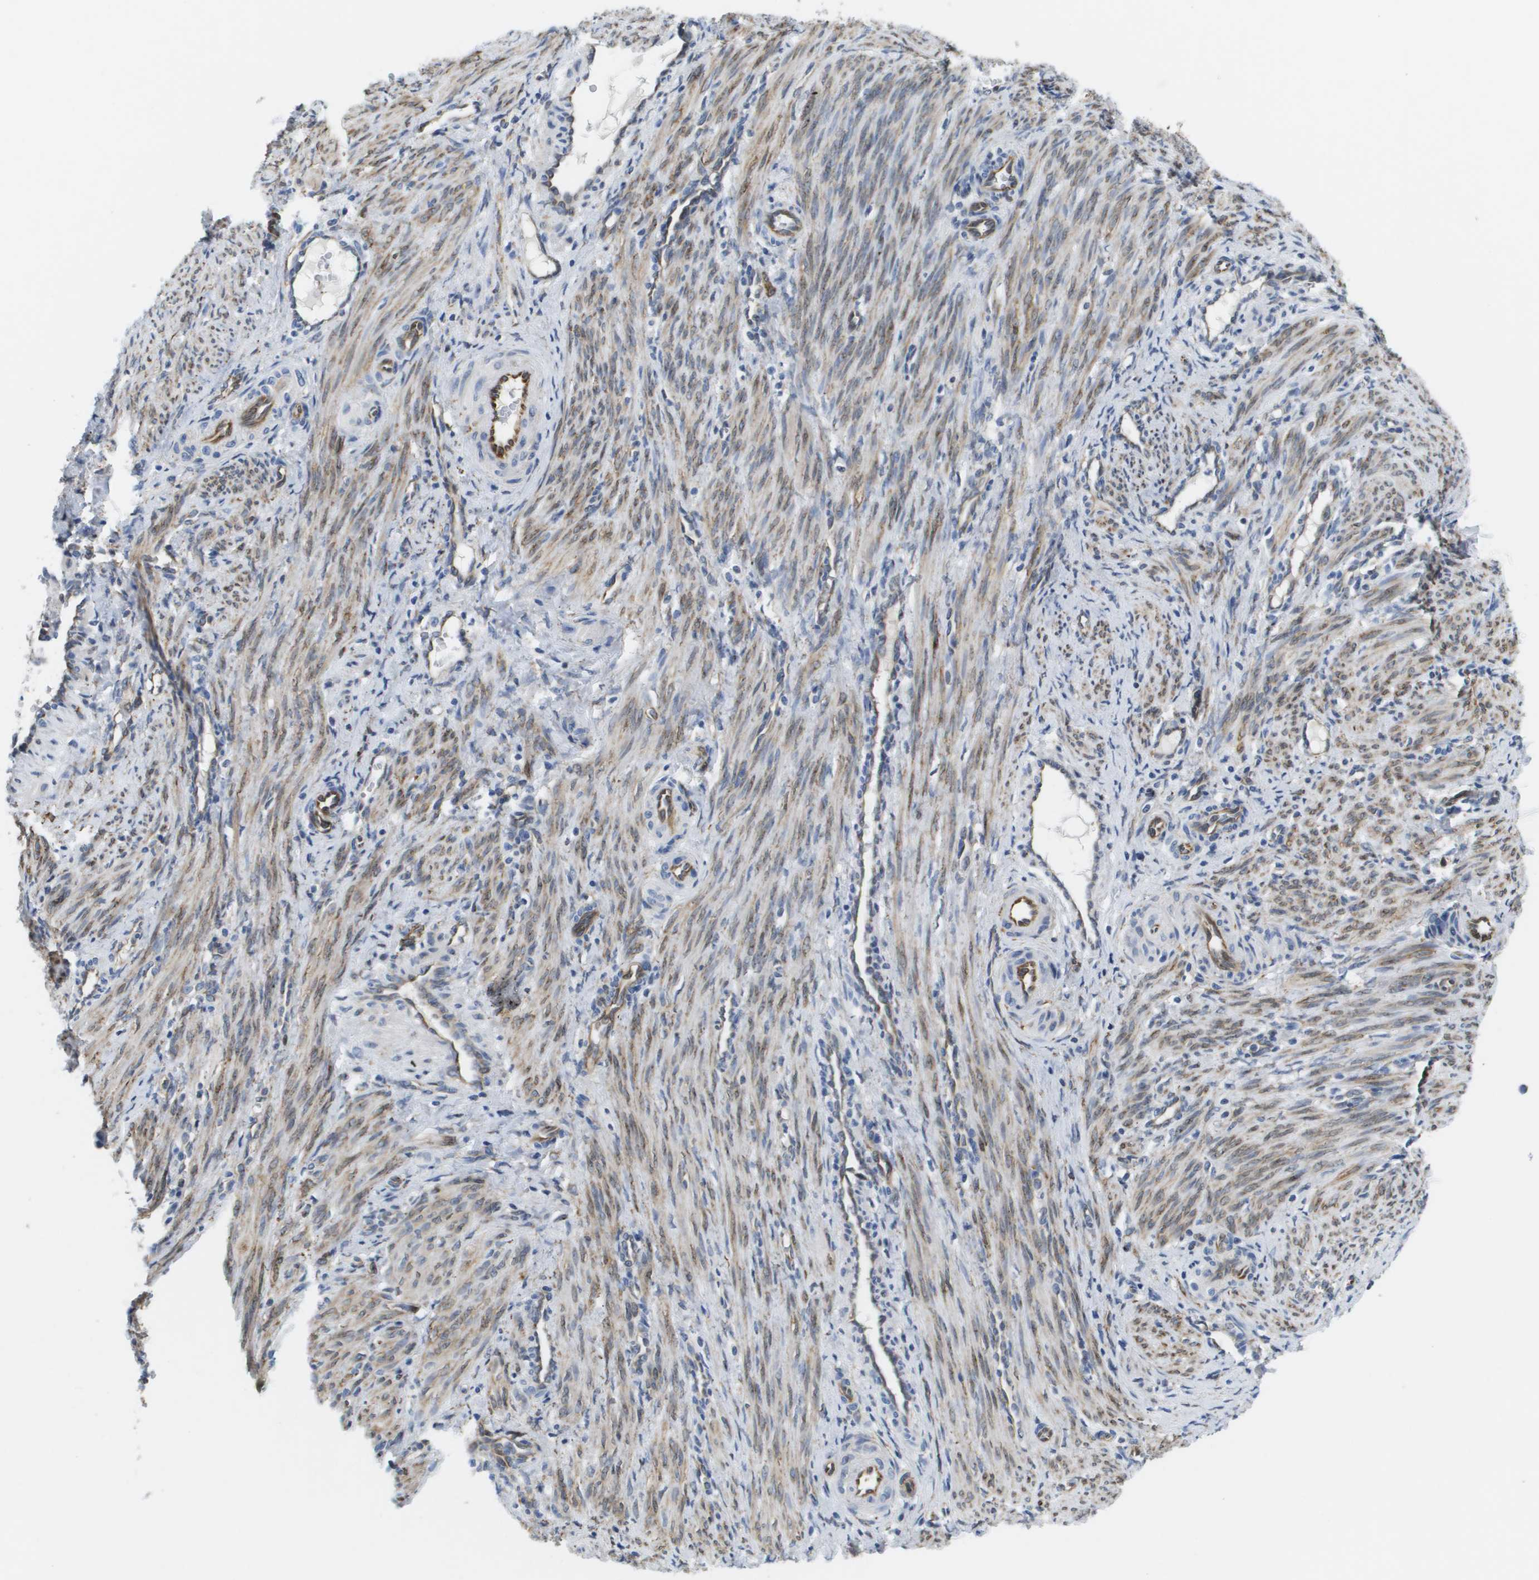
{"staining": {"intensity": "moderate", "quantity": ">75%", "location": "cytoplasmic/membranous"}, "tissue": "smooth muscle", "cell_type": "Smooth muscle cells", "image_type": "normal", "snomed": [{"axis": "morphology", "description": "Normal tissue, NOS"}, {"axis": "topography", "description": "Endometrium"}], "caption": "Protein staining by immunohistochemistry displays moderate cytoplasmic/membranous positivity in about >75% of smooth muscle cells in benign smooth muscle.", "gene": "ST3GAL2", "patient": {"sex": "female", "age": 33}}